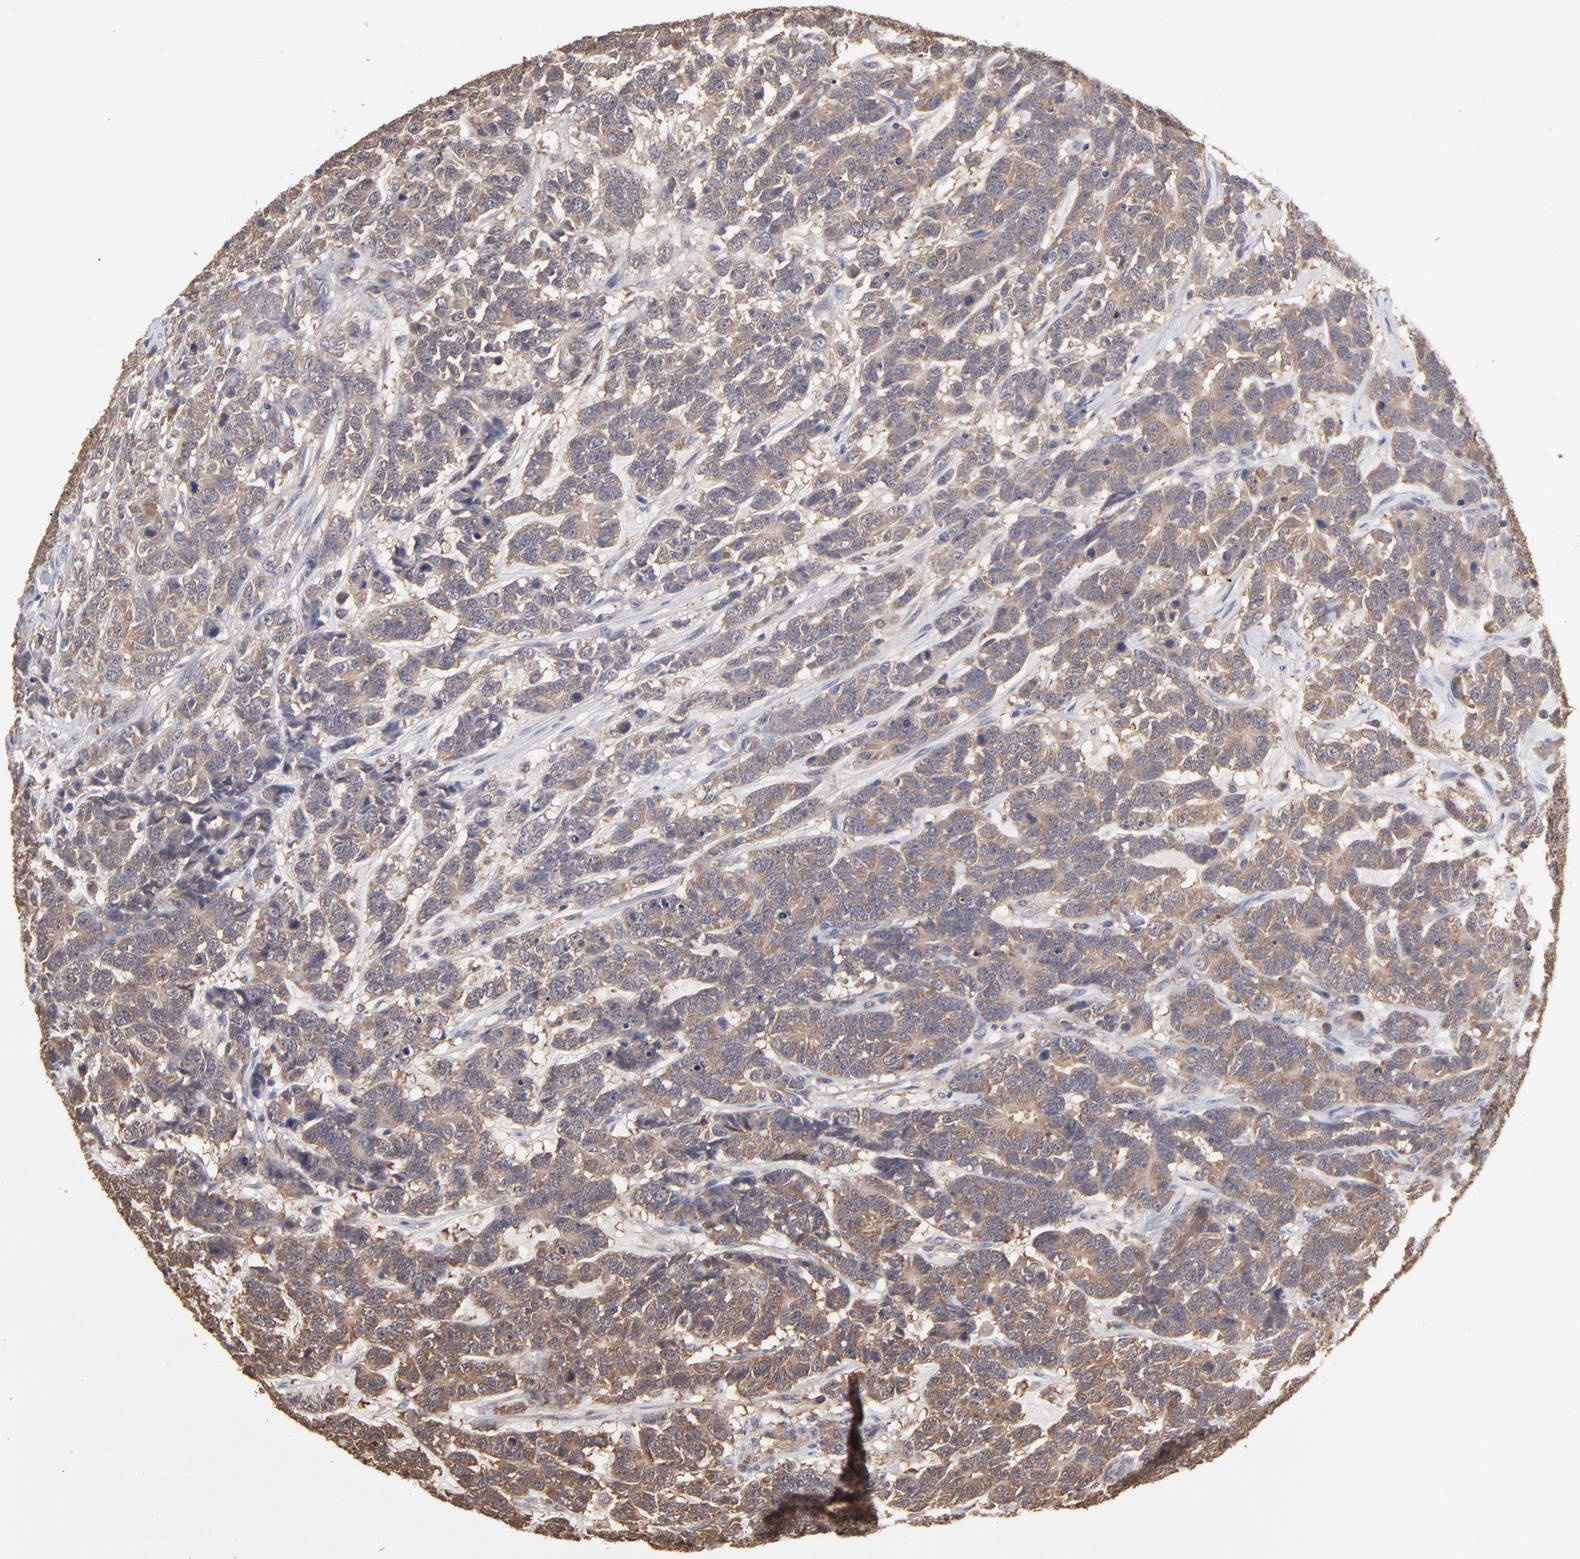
{"staining": {"intensity": "weak", "quantity": ">75%", "location": "cytoplasmic/membranous"}, "tissue": "testis cancer", "cell_type": "Tumor cells", "image_type": "cancer", "snomed": [{"axis": "morphology", "description": "Carcinoma, Embryonal, NOS"}, {"axis": "topography", "description": "Testis"}], "caption": "The image exhibits staining of embryonal carcinoma (testis), revealing weak cytoplasmic/membranous protein positivity (brown color) within tumor cells.", "gene": "CCT2", "patient": {"sex": "male", "age": 26}}